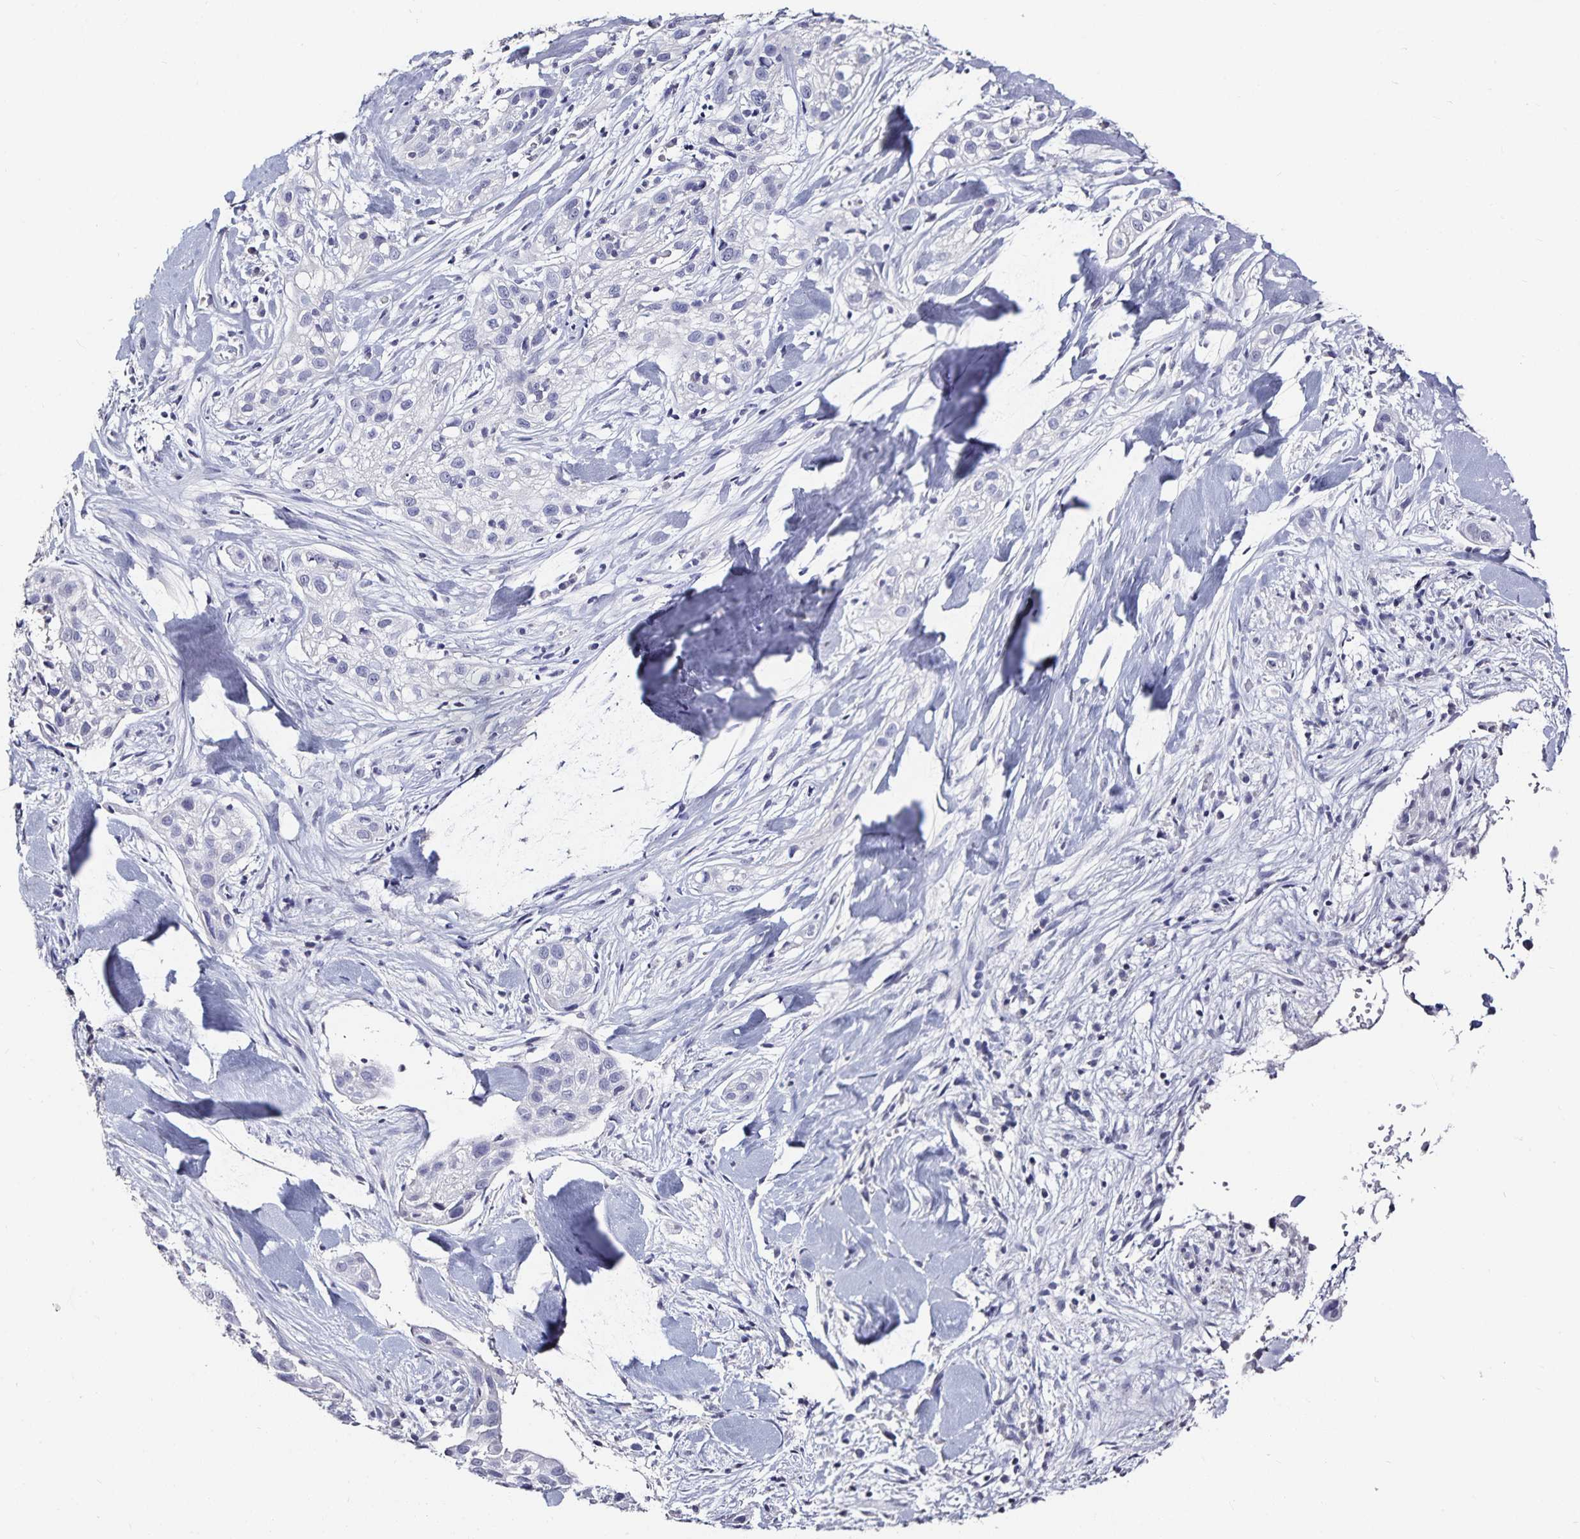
{"staining": {"intensity": "negative", "quantity": "none", "location": "none"}, "tissue": "skin cancer", "cell_type": "Tumor cells", "image_type": "cancer", "snomed": [{"axis": "morphology", "description": "Squamous cell carcinoma, NOS"}, {"axis": "topography", "description": "Skin"}], "caption": "An IHC micrograph of squamous cell carcinoma (skin) is shown. There is no staining in tumor cells of squamous cell carcinoma (skin).", "gene": "TTR", "patient": {"sex": "male", "age": 82}}